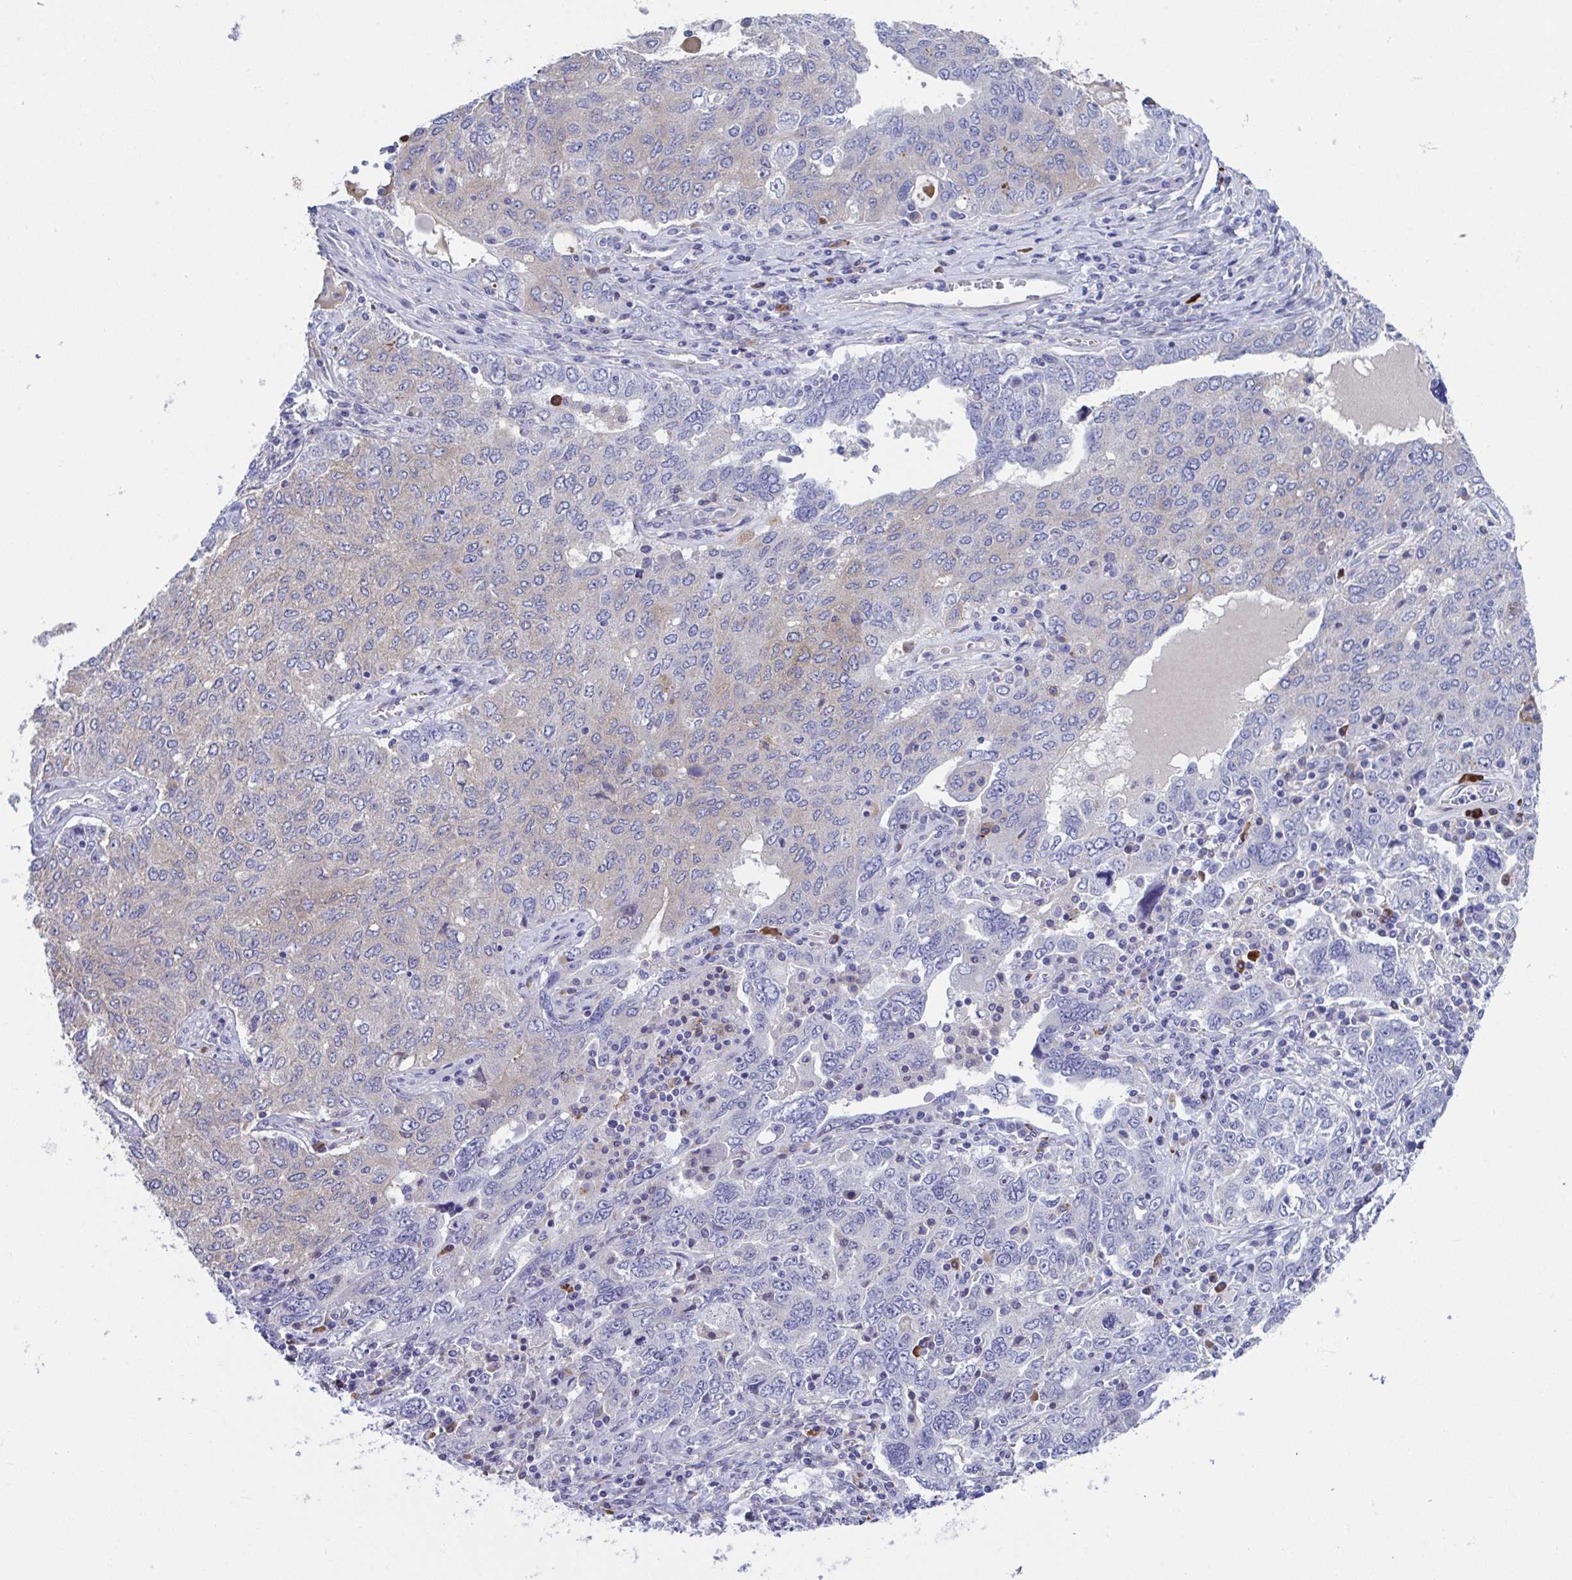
{"staining": {"intensity": "weak", "quantity": "<25%", "location": "cytoplasmic/membranous"}, "tissue": "ovarian cancer", "cell_type": "Tumor cells", "image_type": "cancer", "snomed": [{"axis": "morphology", "description": "Carcinoma, endometroid"}, {"axis": "topography", "description": "Ovary"}], "caption": "Immunohistochemical staining of human ovarian endometroid carcinoma reveals no significant positivity in tumor cells.", "gene": "LPIN3", "patient": {"sex": "female", "age": 62}}